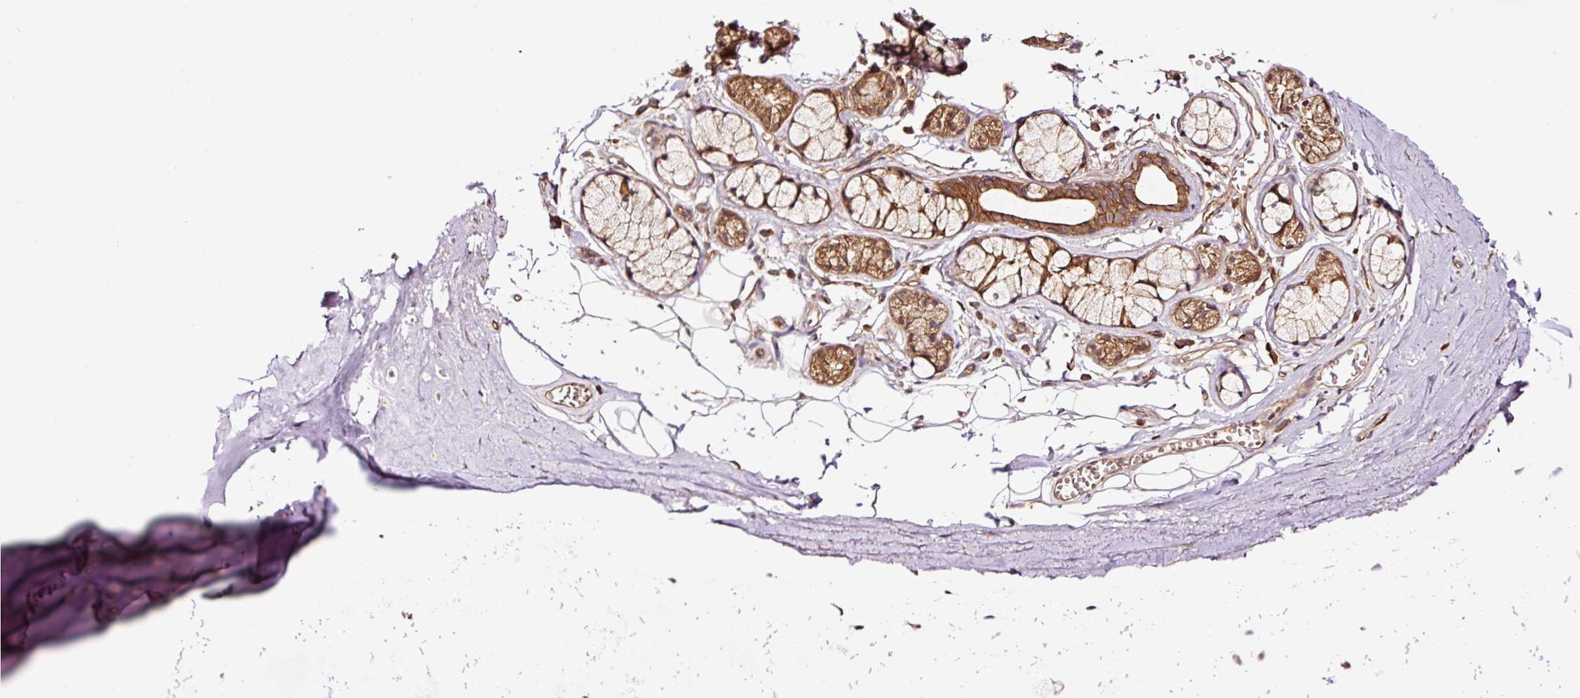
{"staining": {"intensity": "moderate", "quantity": "<25%", "location": "cytoplasmic/membranous"}, "tissue": "adipose tissue", "cell_type": "Adipocytes", "image_type": "normal", "snomed": [{"axis": "morphology", "description": "Normal tissue, NOS"}, {"axis": "topography", "description": "Cartilage tissue"}, {"axis": "topography", "description": "Bronchus"}, {"axis": "topography", "description": "Peripheral nerve tissue"}], "caption": "A brown stain labels moderate cytoplasmic/membranous expression of a protein in adipocytes of unremarkable human adipose tissue.", "gene": "METAP1", "patient": {"sex": "female", "age": 59}}